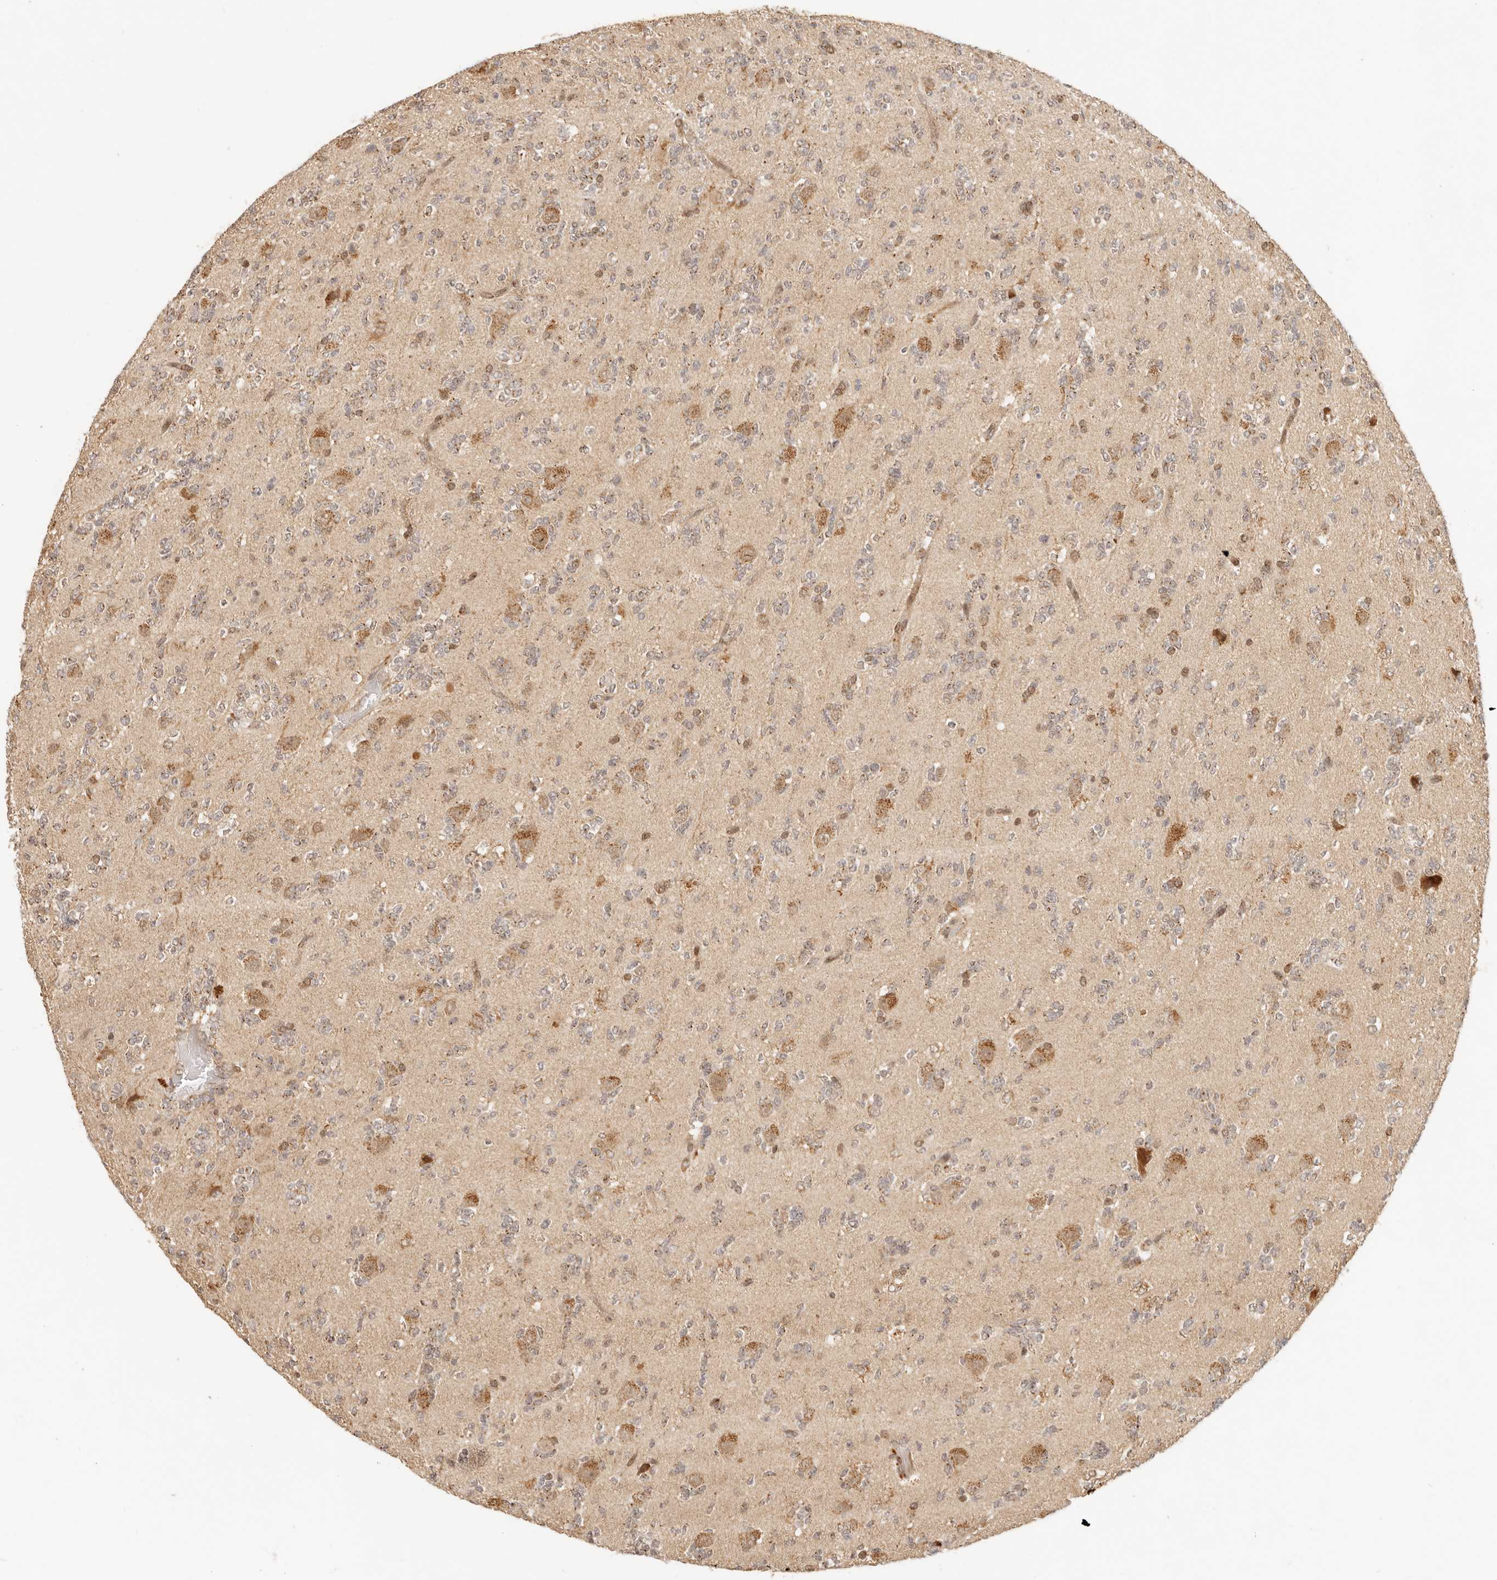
{"staining": {"intensity": "weak", "quantity": "<25%", "location": "cytoplasmic/membranous,nuclear"}, "tissue": "glioma", "cell_type": "Tumor cells", "image_type": "cancer", "snomed": [{"axis": "morphology", "description": "Glioma, malignant, High grade"}, {"axis": "topography", "description": "Brain"}], "caption": "Malignant glioma (high-grade) stained for a protein using immunohistochemistry demonstrates no positivity tumor cells.", "gene": "INTS11", "patient": {"sex": "female", "age": 62}}